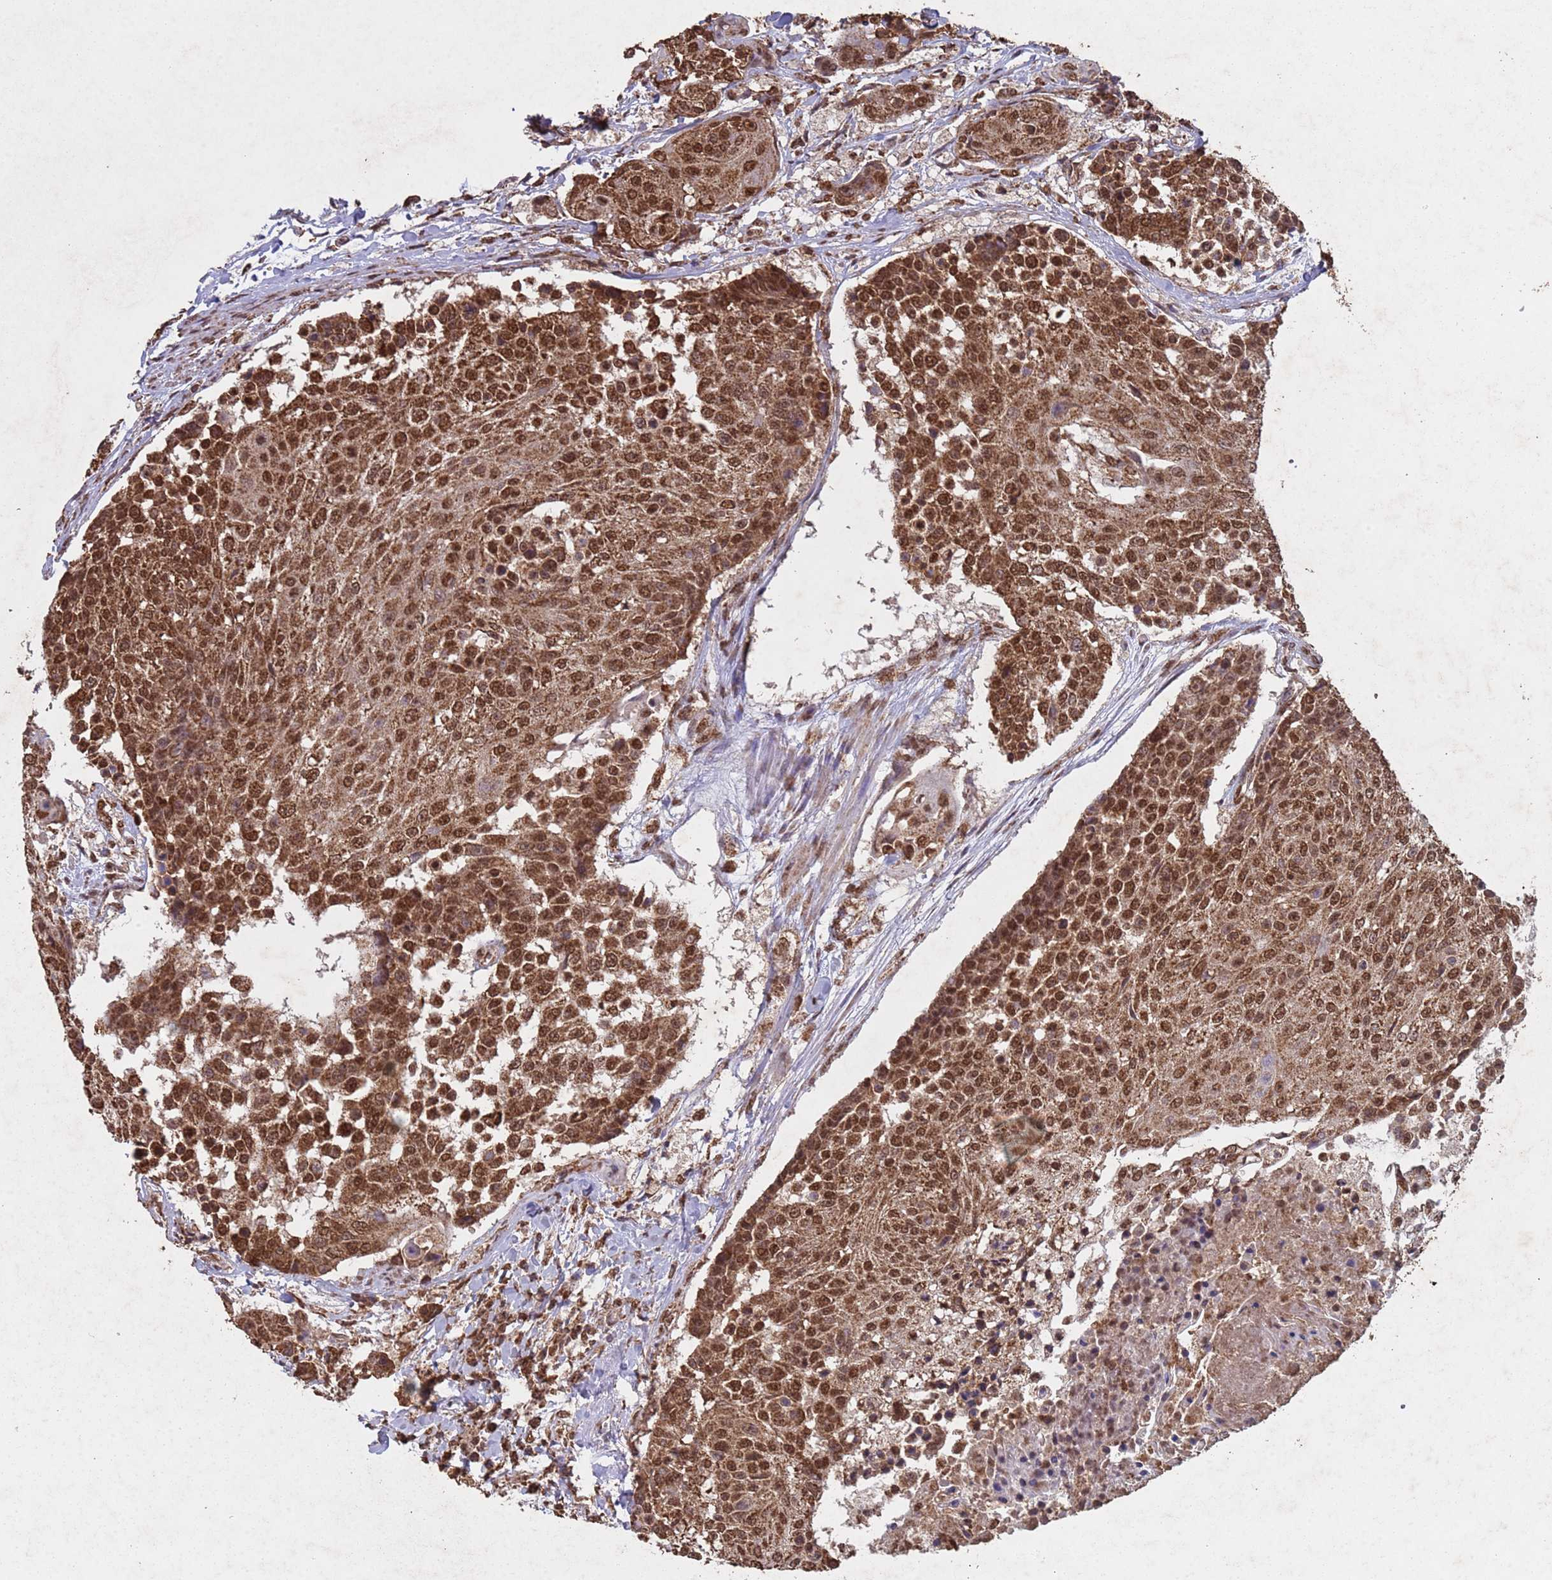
{"staining": {"intensity": "strong", "quantity": ">75%", "location": "cytoplasmic/membranous,nuclear"}, "tissue": "urothelial cancer", "cell_type": "Tumor cells", "image_type": "cancer", "snomed": [{"axis": "morphology", "description": "Urothelial carcinoma, High grade"}, {"axis": "topography", "description": "Urinary bladder"}], "caption": "Tumor cells demonstrate high levels of strong cytoplasmic/membranous and nuclear positivity in approximately >75% of cells in human urothelial carcinoma (high-grade).", "gene": "HDAC10", "patient": {"sex": "female", "age": 63}}